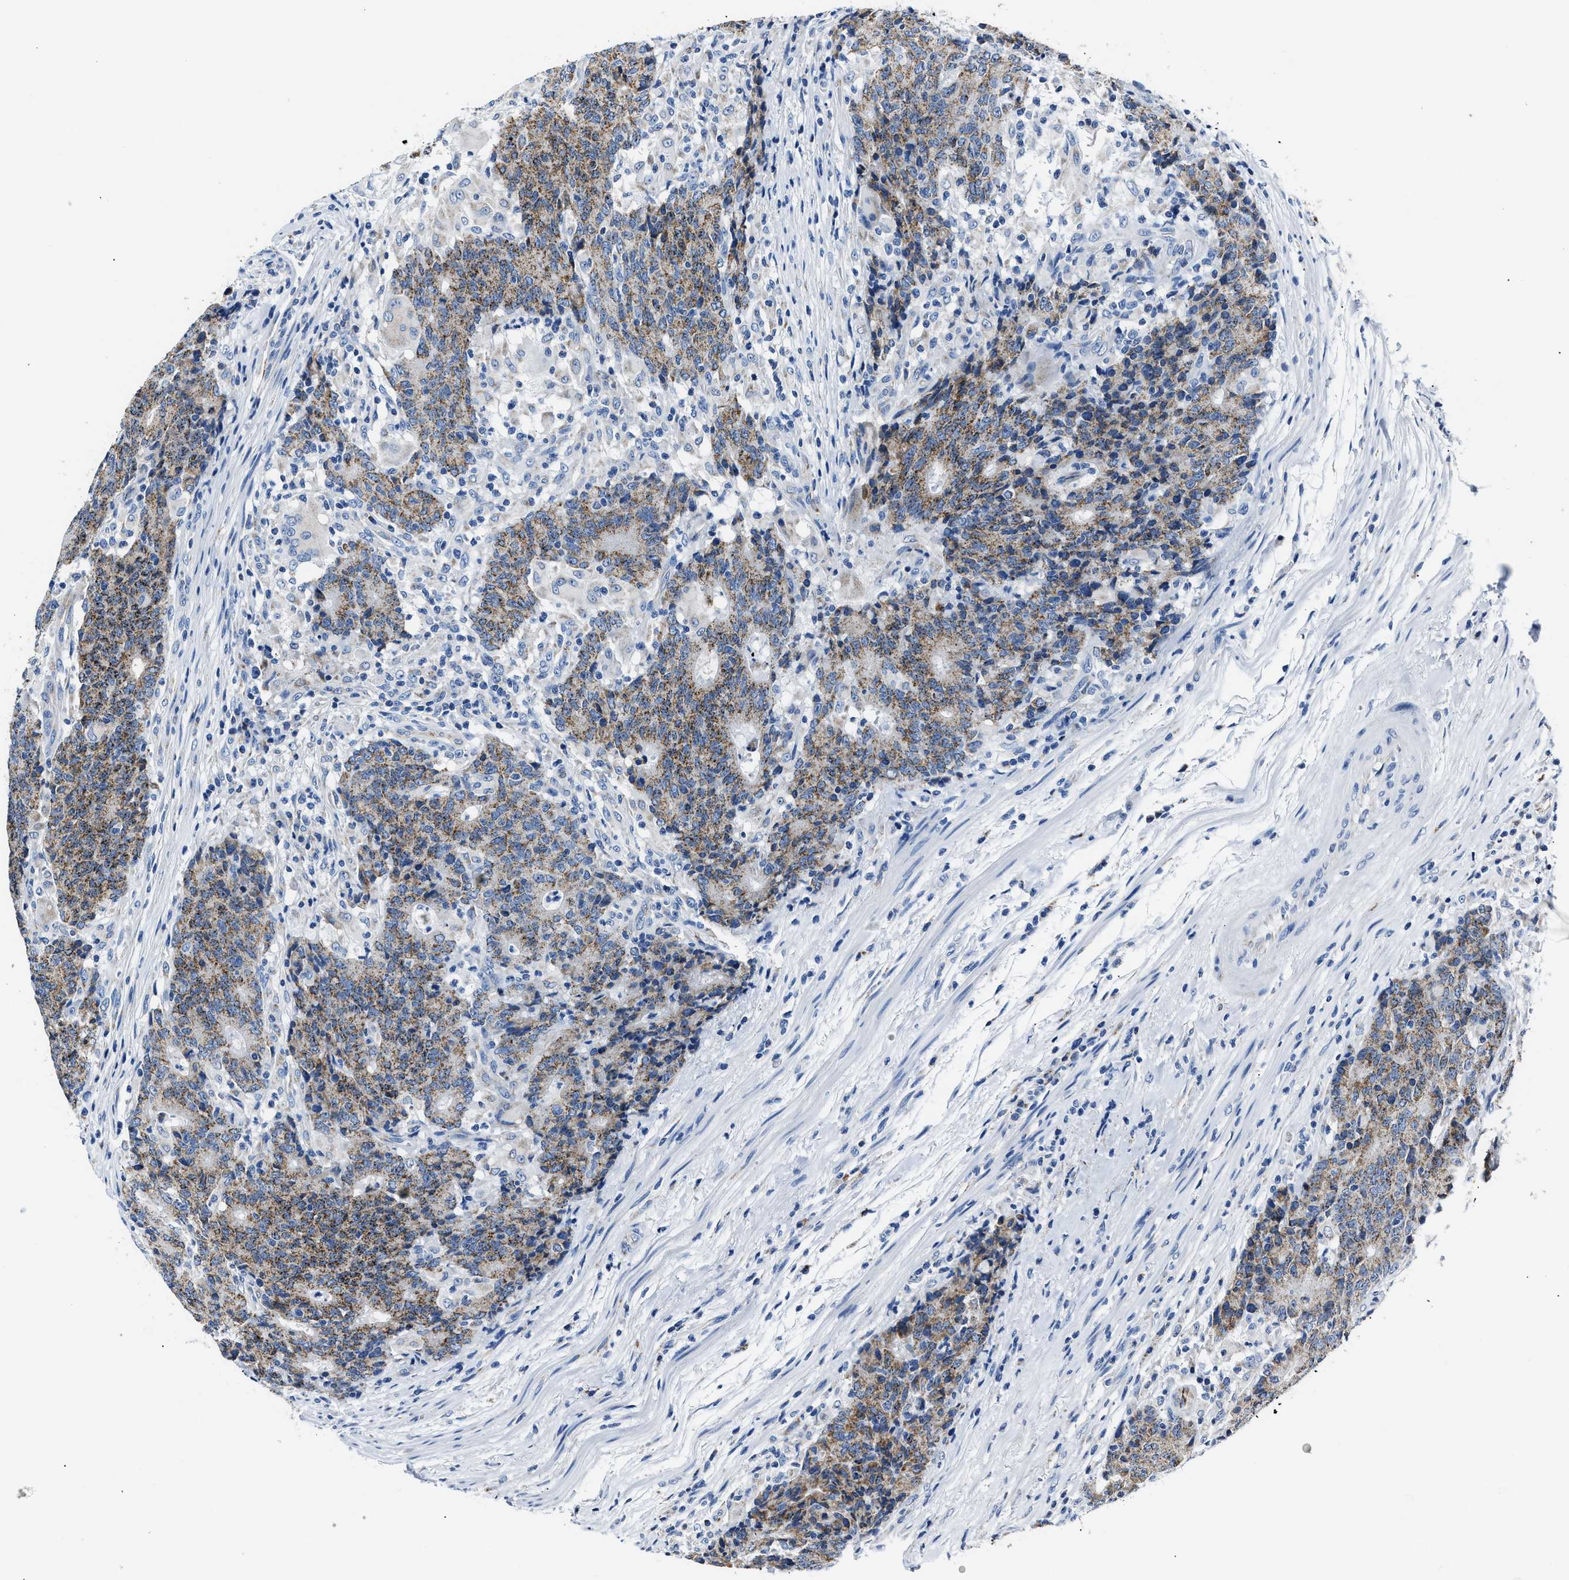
{"staining": {"intensity": "moderate", "quantity": ">75%", "location": "cytoplasmic/membranous"}, "tissue": "colorectal cancer", "cell_type": "Tumor cells", "image_type": "cancer", "snomed": [{"axis": "morphology", "description": "Normal tissue, NOS"}, {"axis": "morphology", "description": "Adenocarcinoma, NOS"}, {"axis": "topography", "description": "Colon"}], "caption": "A histopathology image of human colorectal cancer stained for a protein reveals moderate cytoplasmic/membranous brown staining in tumor cells.", "gene": "AMACR", "patient": {"sex": "female", "age": 75}}